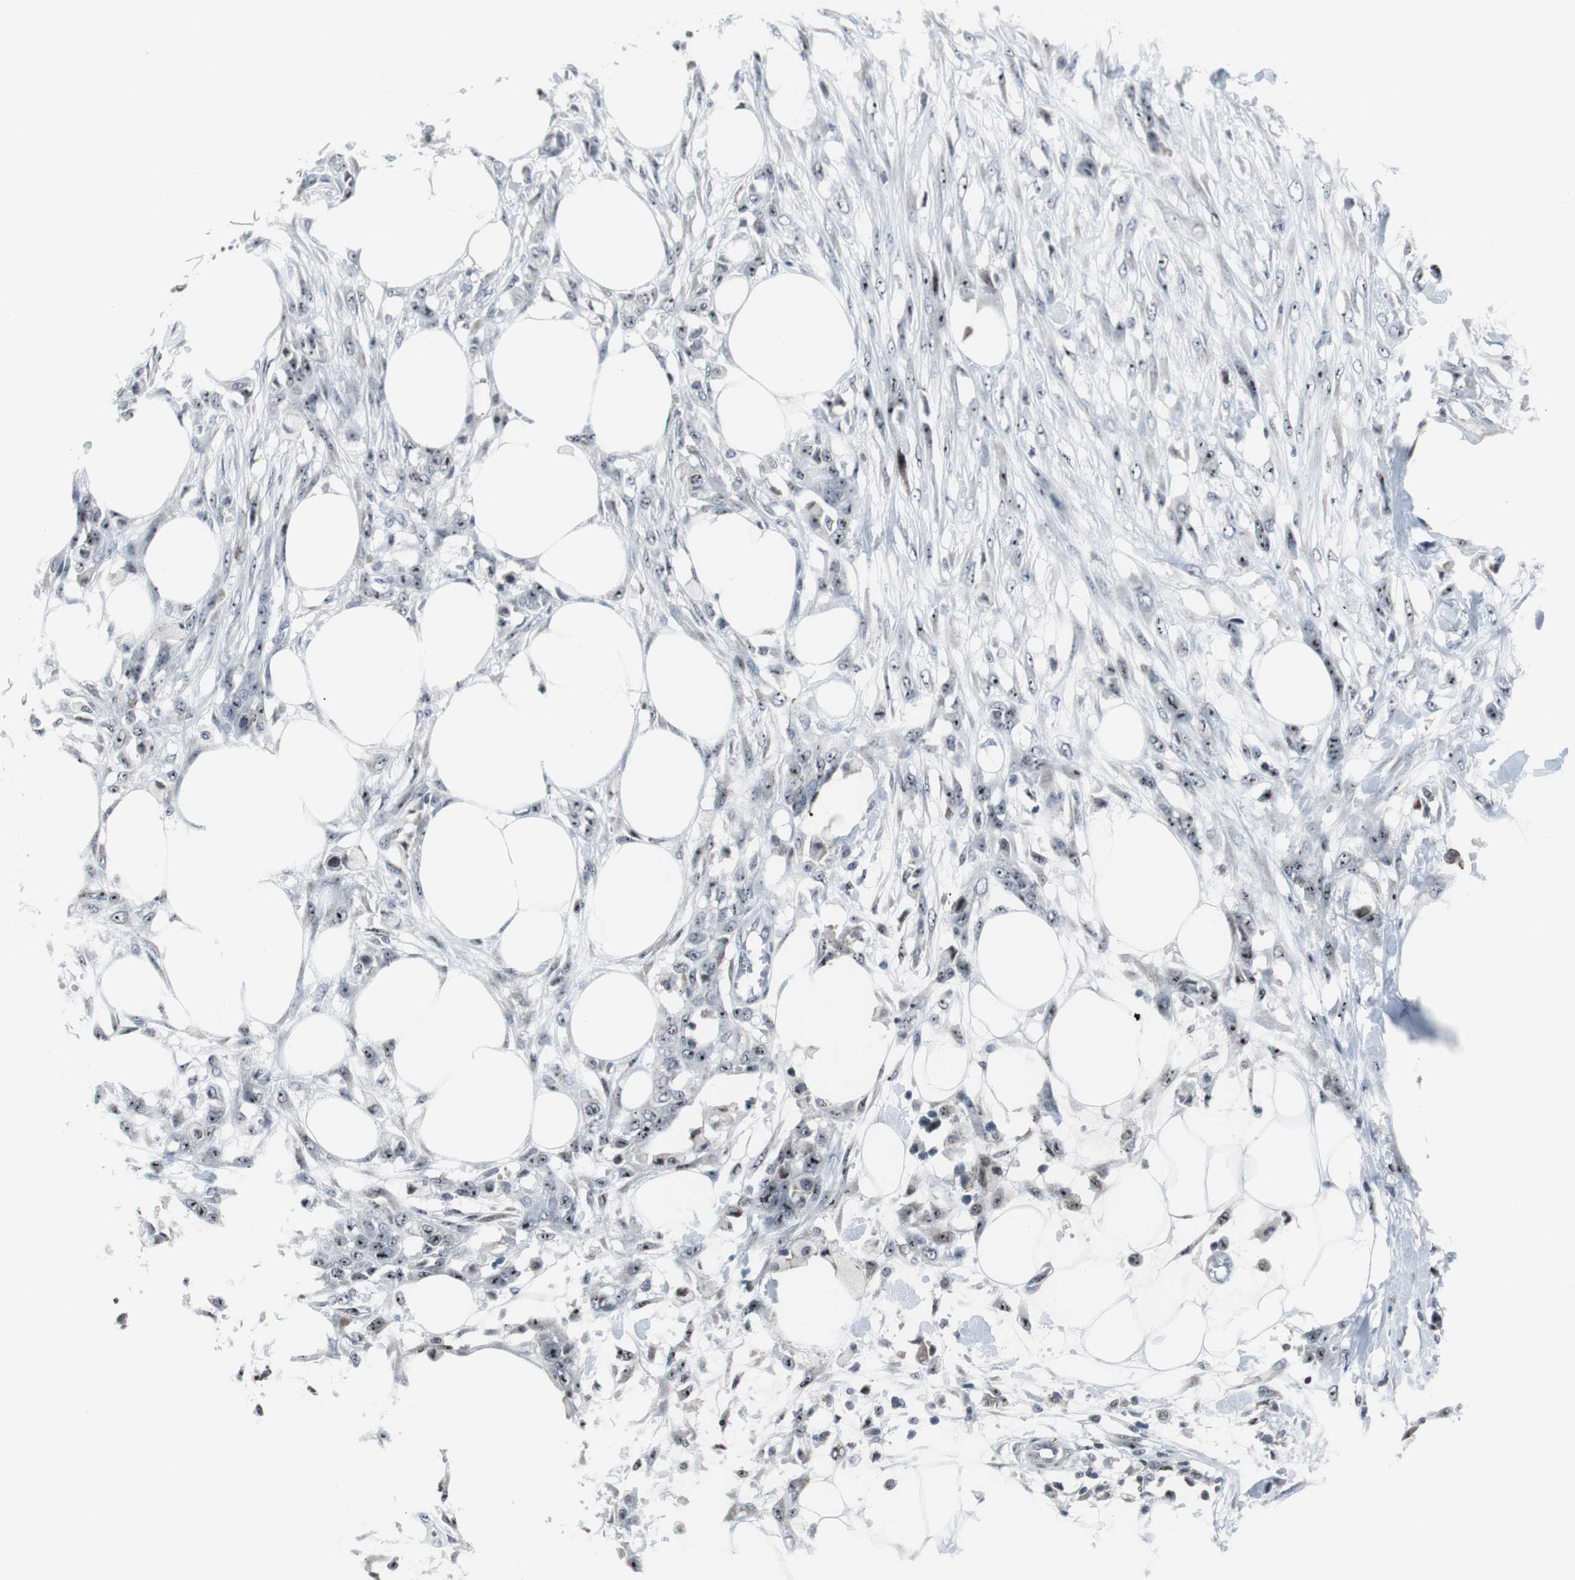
{"staining": {"intensity": "moderate", "quantity": ">75%", "location": "nuclear"}, "tissue": "skin cancer", "cell_type": "Tumor cells", "image_type": "cancer", "snomed": [{"axis": "morphology", "description": "Squamous cell carcinoma, NOS"}, {"axis": "topography", "description": "Skin"}], "caption": "Immunohistochemistry (IHC) (DAB (3,3'-diaminobenzidine)) staining of human skin squamous cell carcinoma reveals moderate nuclear protein staining in about >75% of tumor cells.", "gene": "DOK1", "patient": {"sex": "female", "age": 59}}